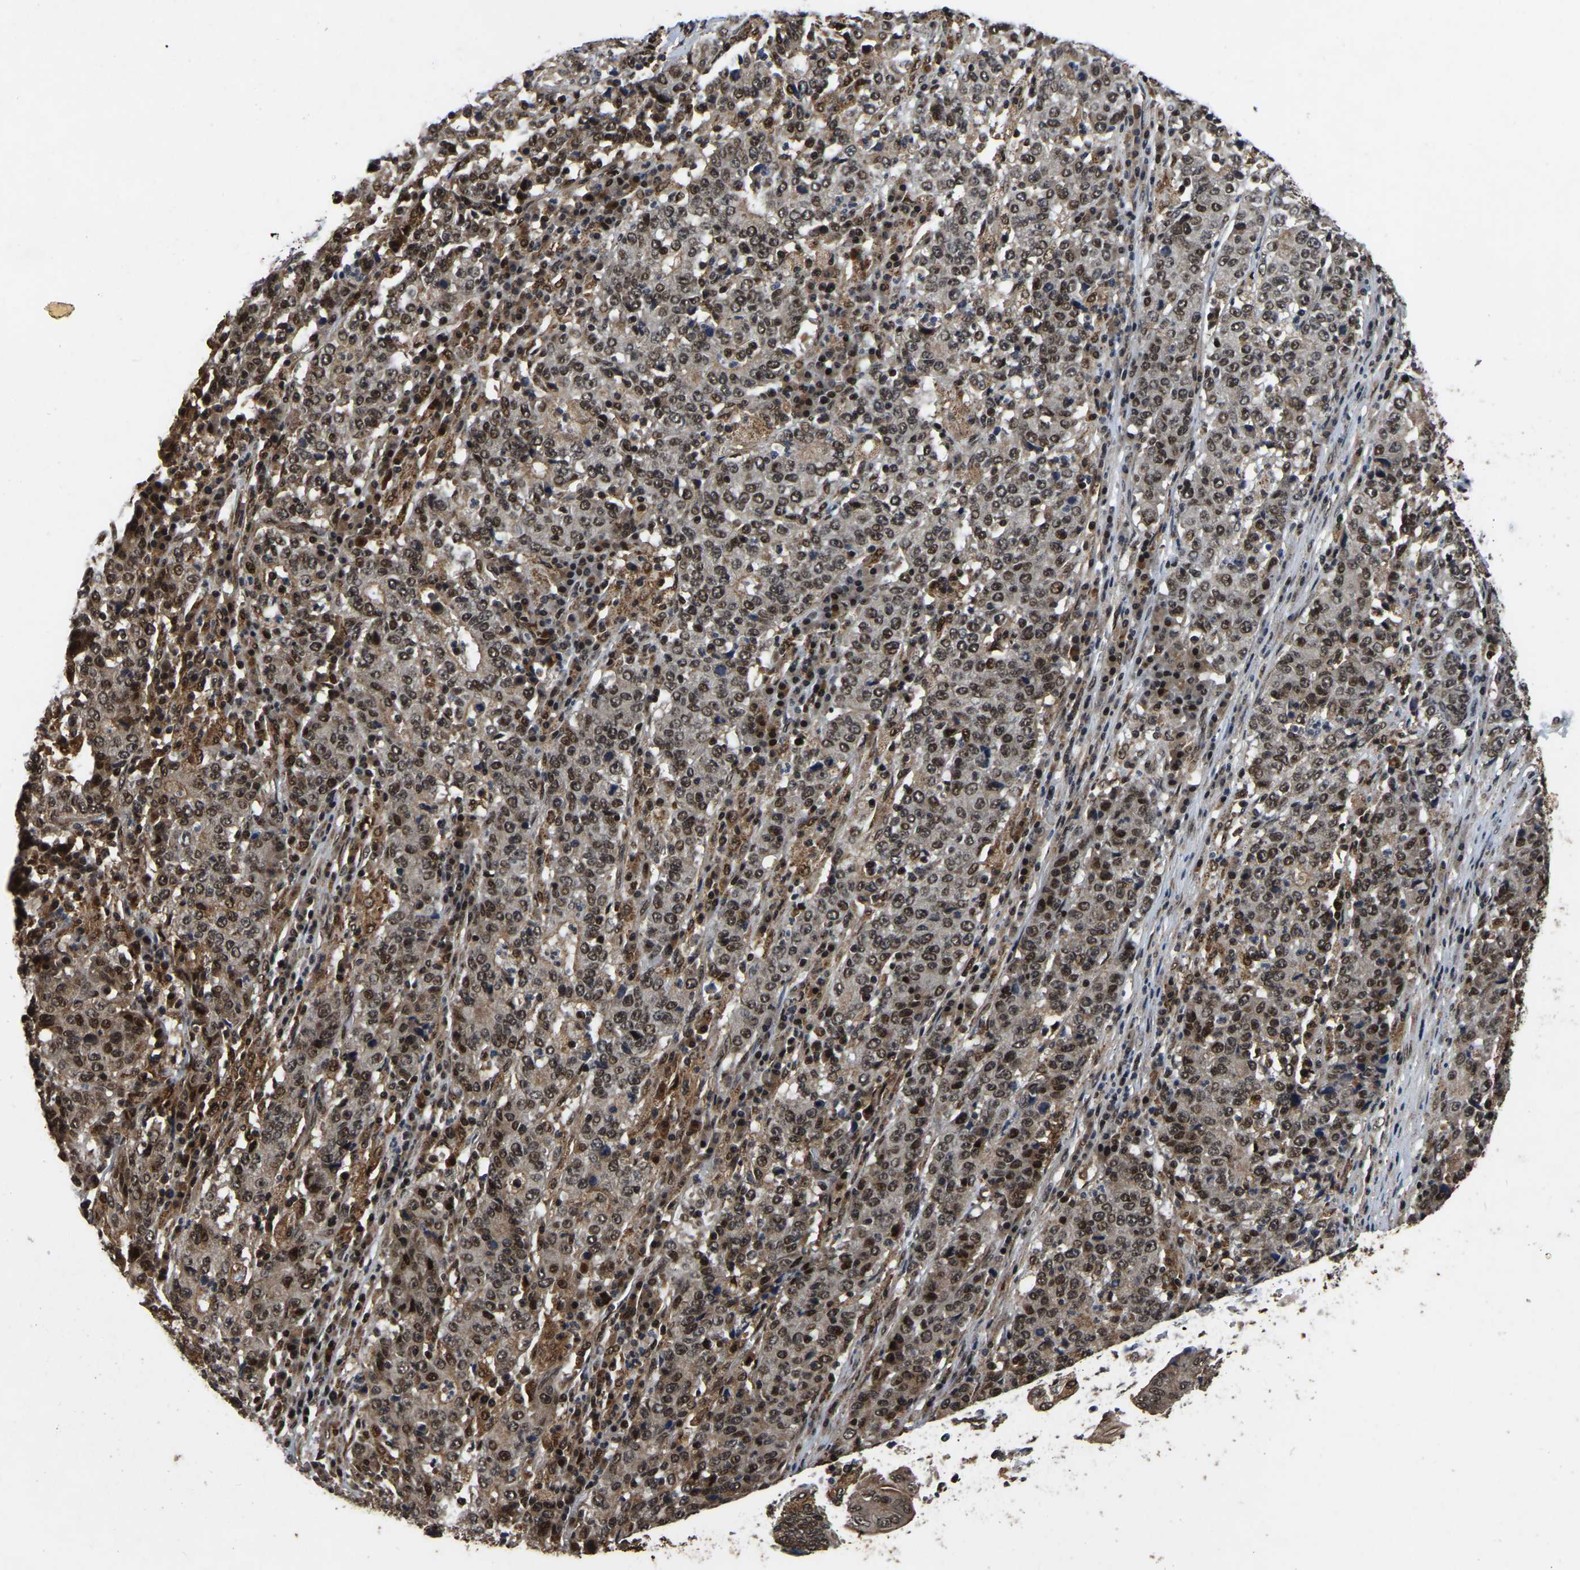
{"staining": {"intensity": "moderate", "quantity": ">75%", "location": "nuclear"}, "tissue": "stomach cancer", "cell_type": "Tumor cells", "image_type": "cancer", "snomed": [{"axis": "morphology", "description": "Adenocarcinoma, NOS"}, {"axis": "topography", "description": "Stomach"}], "caption": "Protein analysis of stomach adenocarcinoma tissue exhibits moderate nuclear expression in about >75% of tumor cells.", "gene": "CIAO1", "patient": {"sex": "female", "age": 65}}